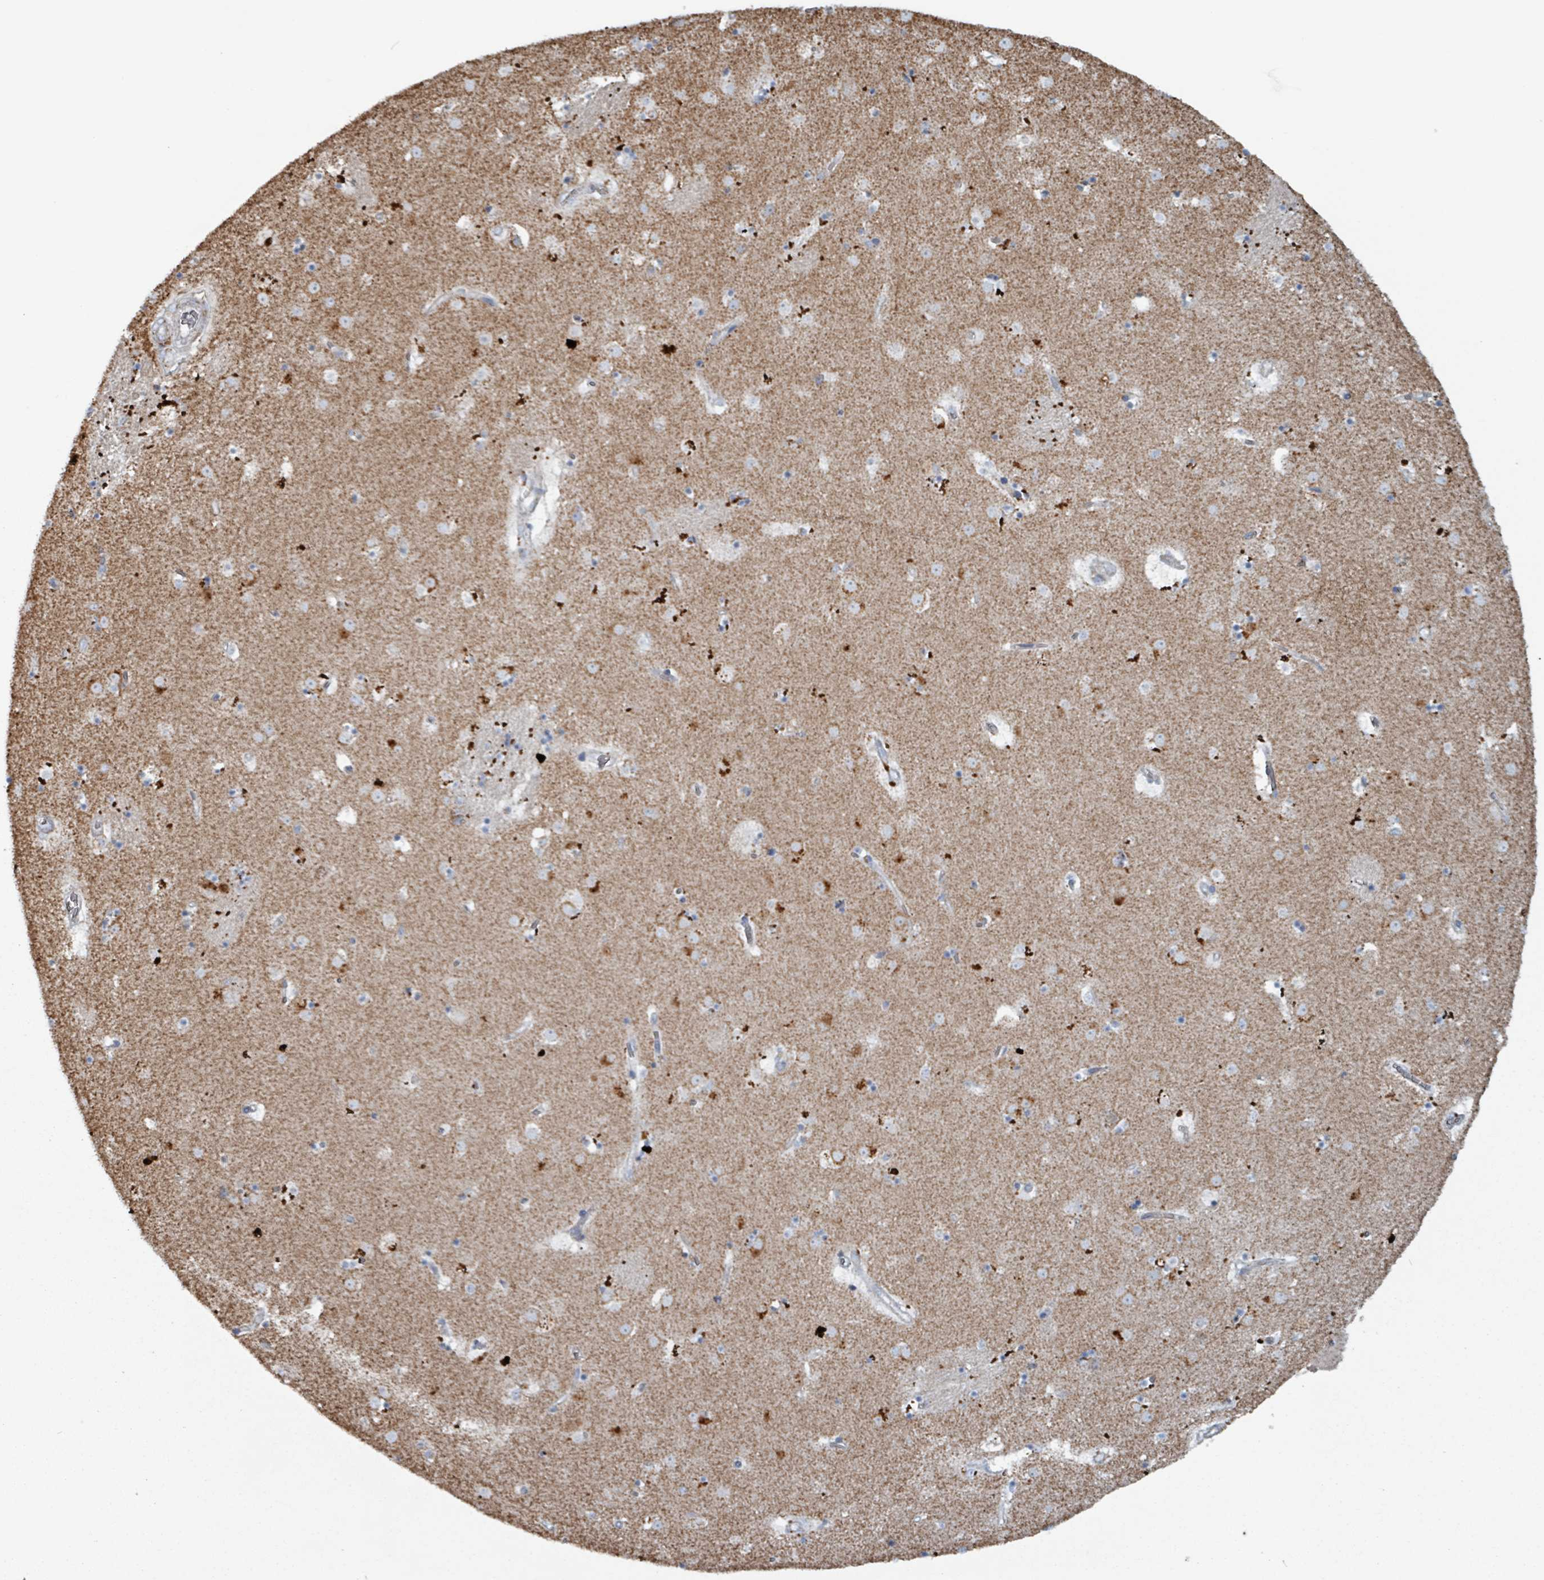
{"staining": {"intensity": "weak", "quantity": "<25%", "location": "cytoplasmic/membranous"}, "tissue": "caudate", "cell_type": "Glial cells", "image_type": "normal", "snomed": [{"axis": "morphology", "description": "Normal tissue, NOS"}, {"axis": "topography", "description": "Lateral ventricle wall"}], "caption": "A high-resolution histopathology image shows immunohistochemistry staining of benign caudate, which displays no significant positivity in glial cells.", "gene": "ABHD18", "patient": {"sex": "male", "age": 58}}